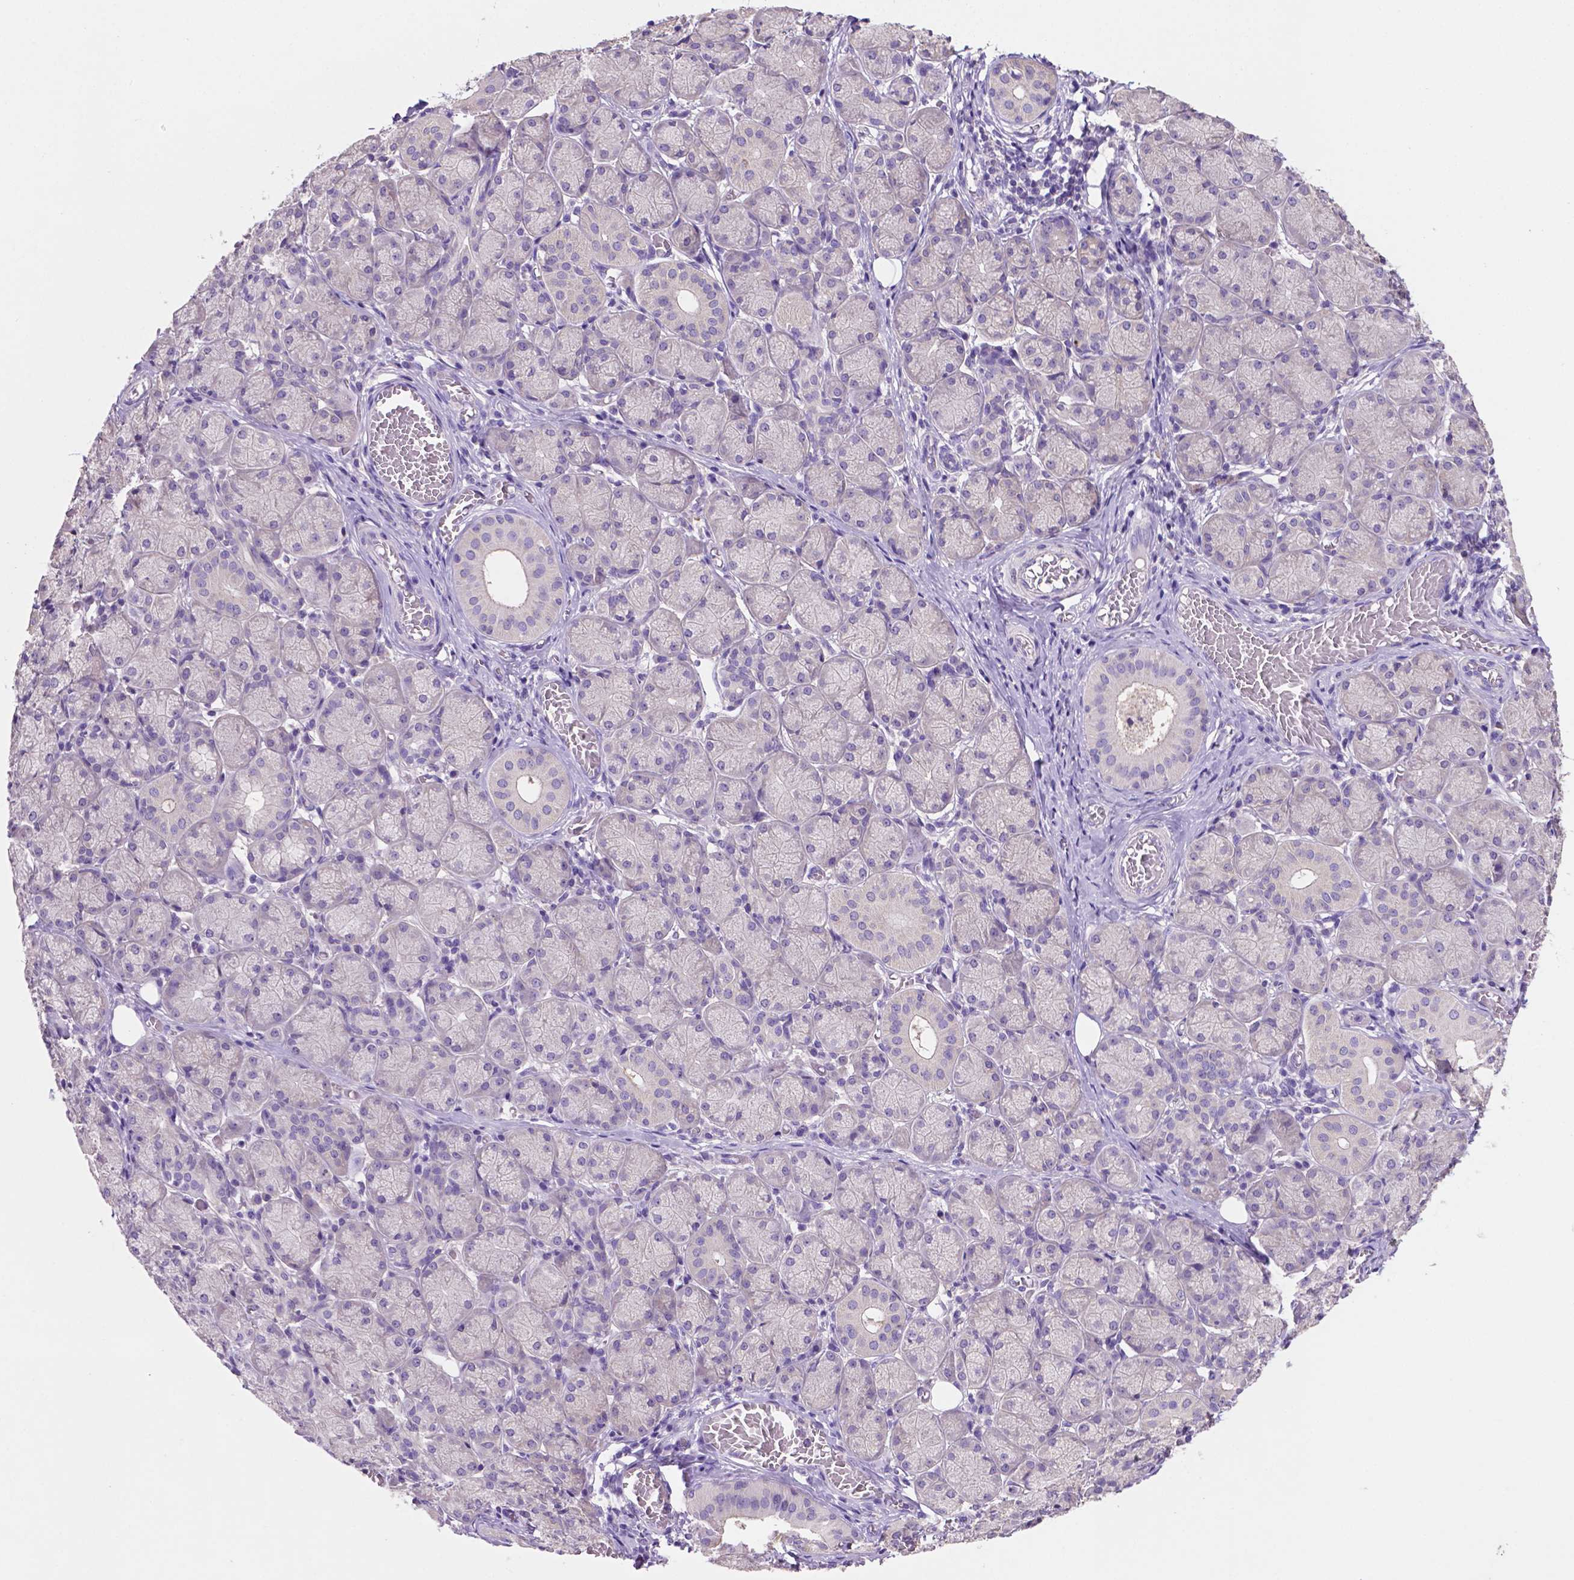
{"staining": {"intensity": "negative", "quantity": "none", "location": "none"}, "tissue": "salivary gland", "cell_type": "Glandular cells", "image_type": "normal", "snomed": [{"axis": "morphology", "description": "Normal tissue, NOS"}, {"axis": "topography", "description": "Salivary gland"}, {"axis": "topography", "description": "Peripheral nerve tissue"}], "caption": "High power microscopy photomicrograph of an immunohistochemistry (IHC) image of unremarkable salivary gland, revealing no significant staining in glandular cells.", "gene": "PRPS2", "patient": {"sex": "female", "age": 24}}